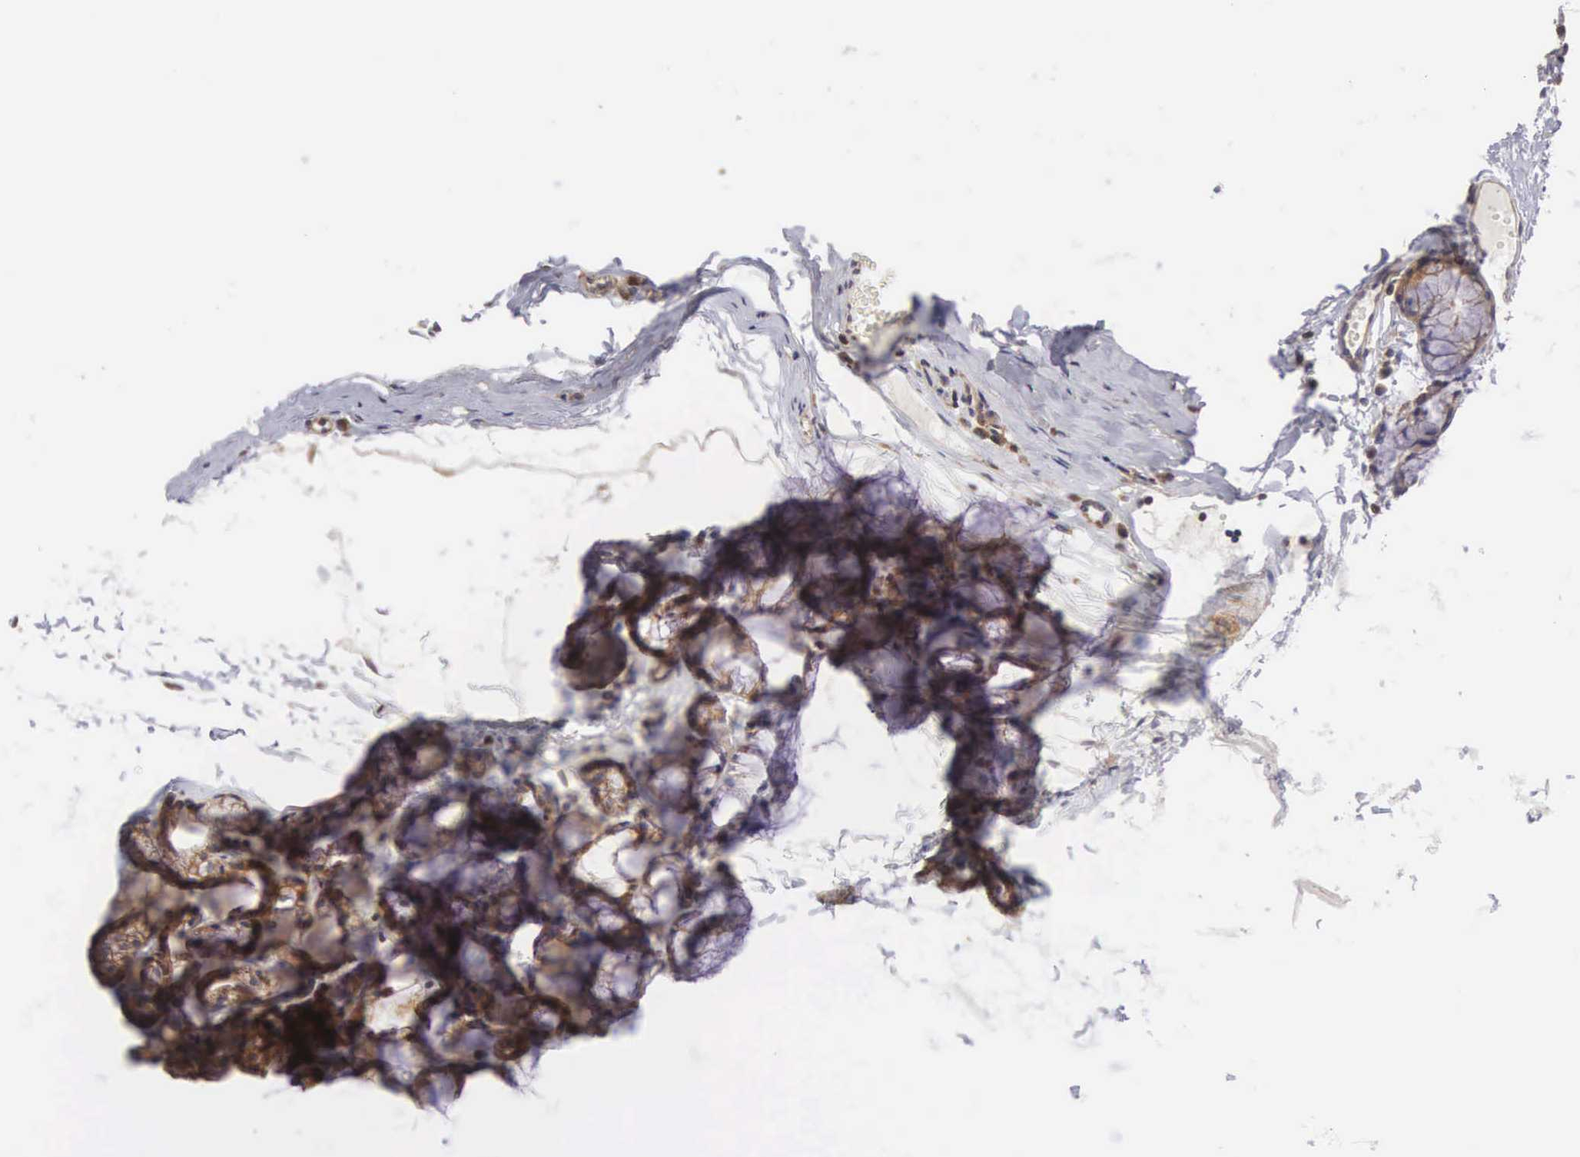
{"staining": {"intensity": "strong", "quantity": ">75%", "location": "cytoplasmic/membranous"}, "tissue": "tonsil", "cell_type": "Non-germinal center cells", "image_type": "normal", "snomed": [{"axis": "morphology", "description": "Normal tissue, NOS"}, {"axis": "topography", "description": "Tonsil"}], "caption": "The image shows a brown stain indicating the presence of a protein in the cytoplasmic/membranous of non-germinal center cells in tonsil. (DAB (3,3'-diaminobenzidine) IHC with brightfield microscopy, high magnification).", "gene": "DHRS1", "patient": {"sex": "female", "age": 41}}